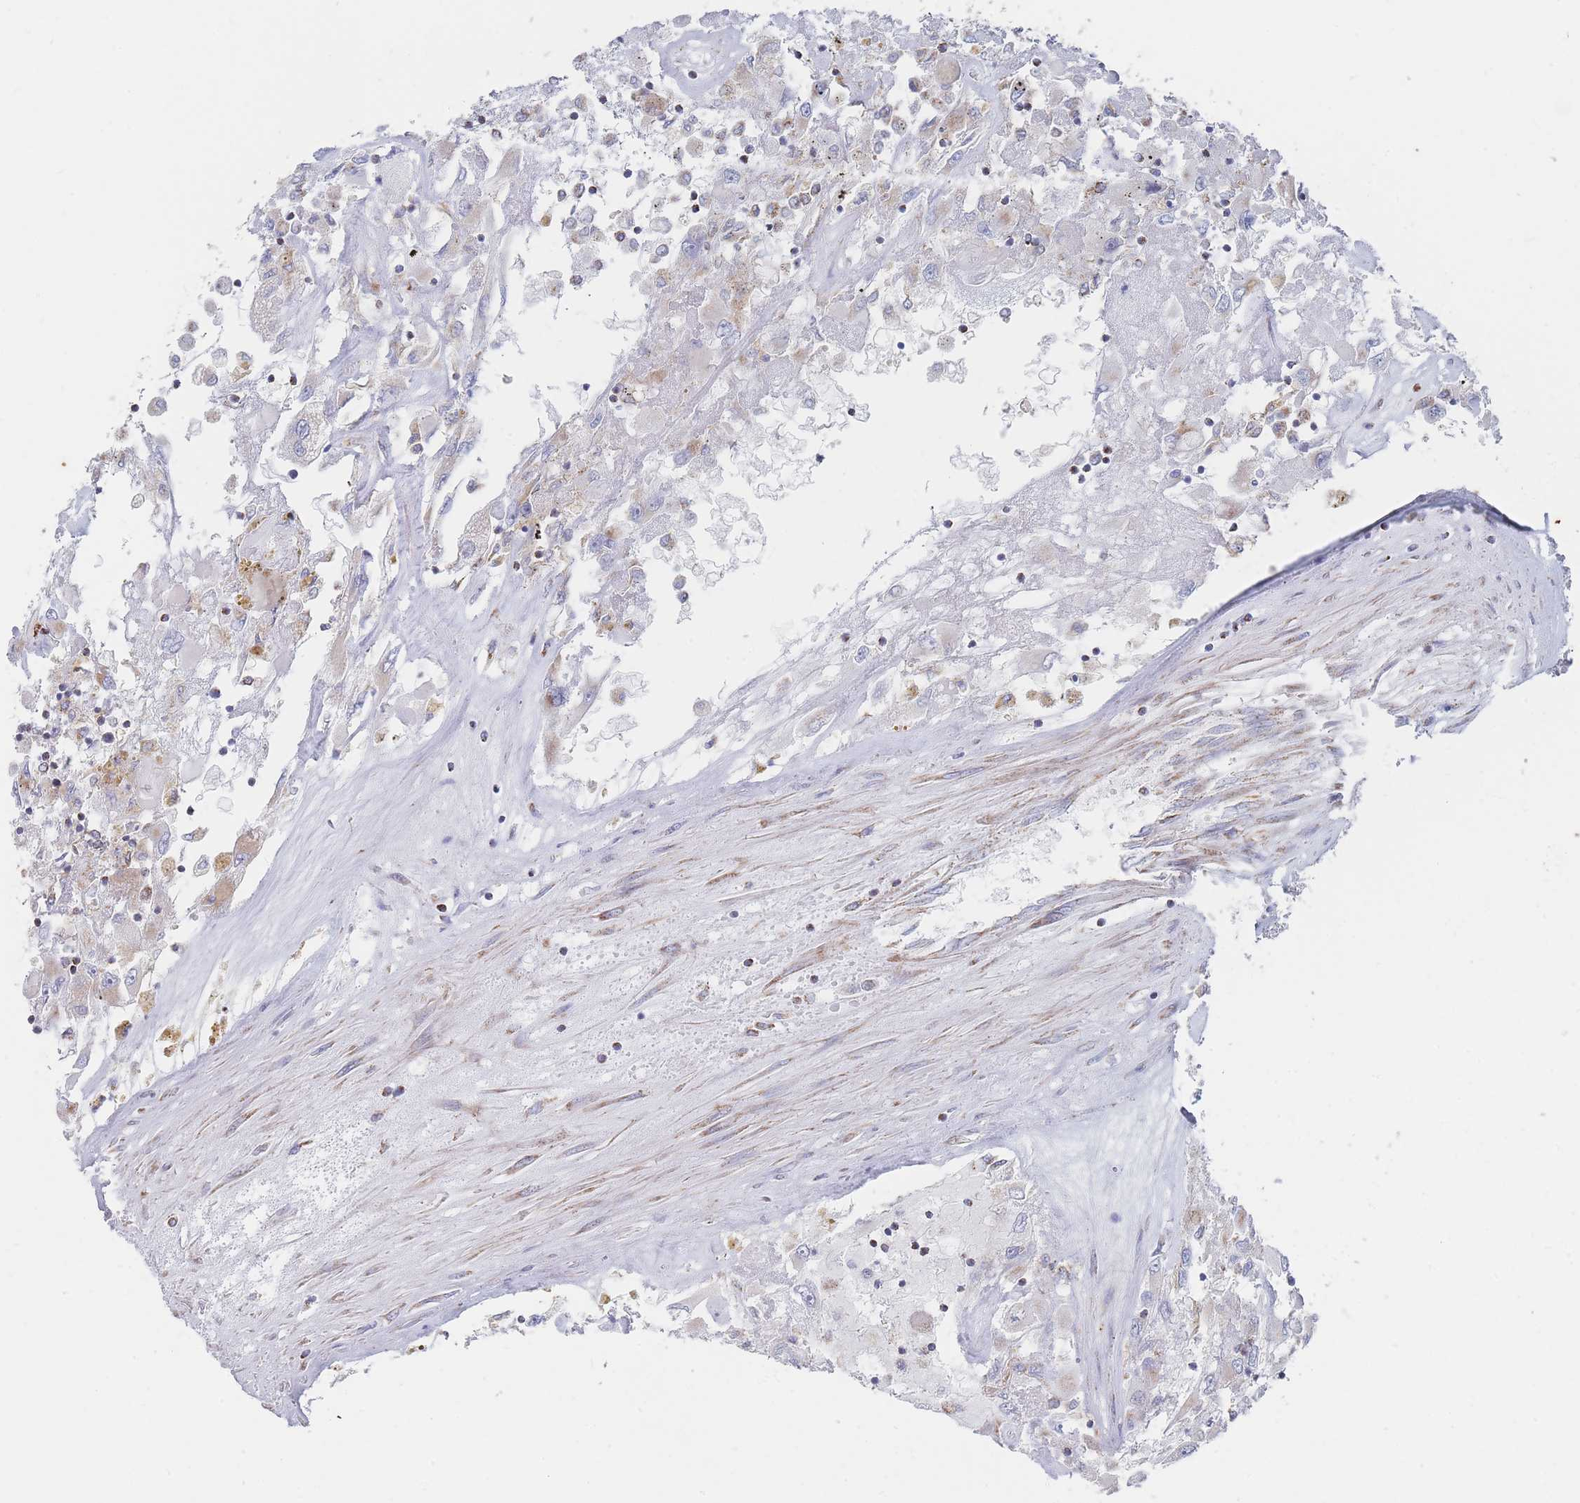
{"staining": {"intensity": "moderate", "quantity": "<25%", "location": "cytoplasmic/membranous"}, "tissue": "renal cancer", "cell_type": "Tumor cells", "image_type": "cancer", "snomed": [{"axis": "morphology", "description": "Adenocarcinoma, NOS"}, {"axis": "topography", "description": "Kidney"}], "caption": "Moderate cytoplasmic/membranous protein staining is seen in approximately <25% of tumor cells in adenocarcinoma (renal). (Brightfield microscopy of DAB IHC at high magnification).", "gene": "IKZF4", "patient": {"sex": "female", "age": 52}}